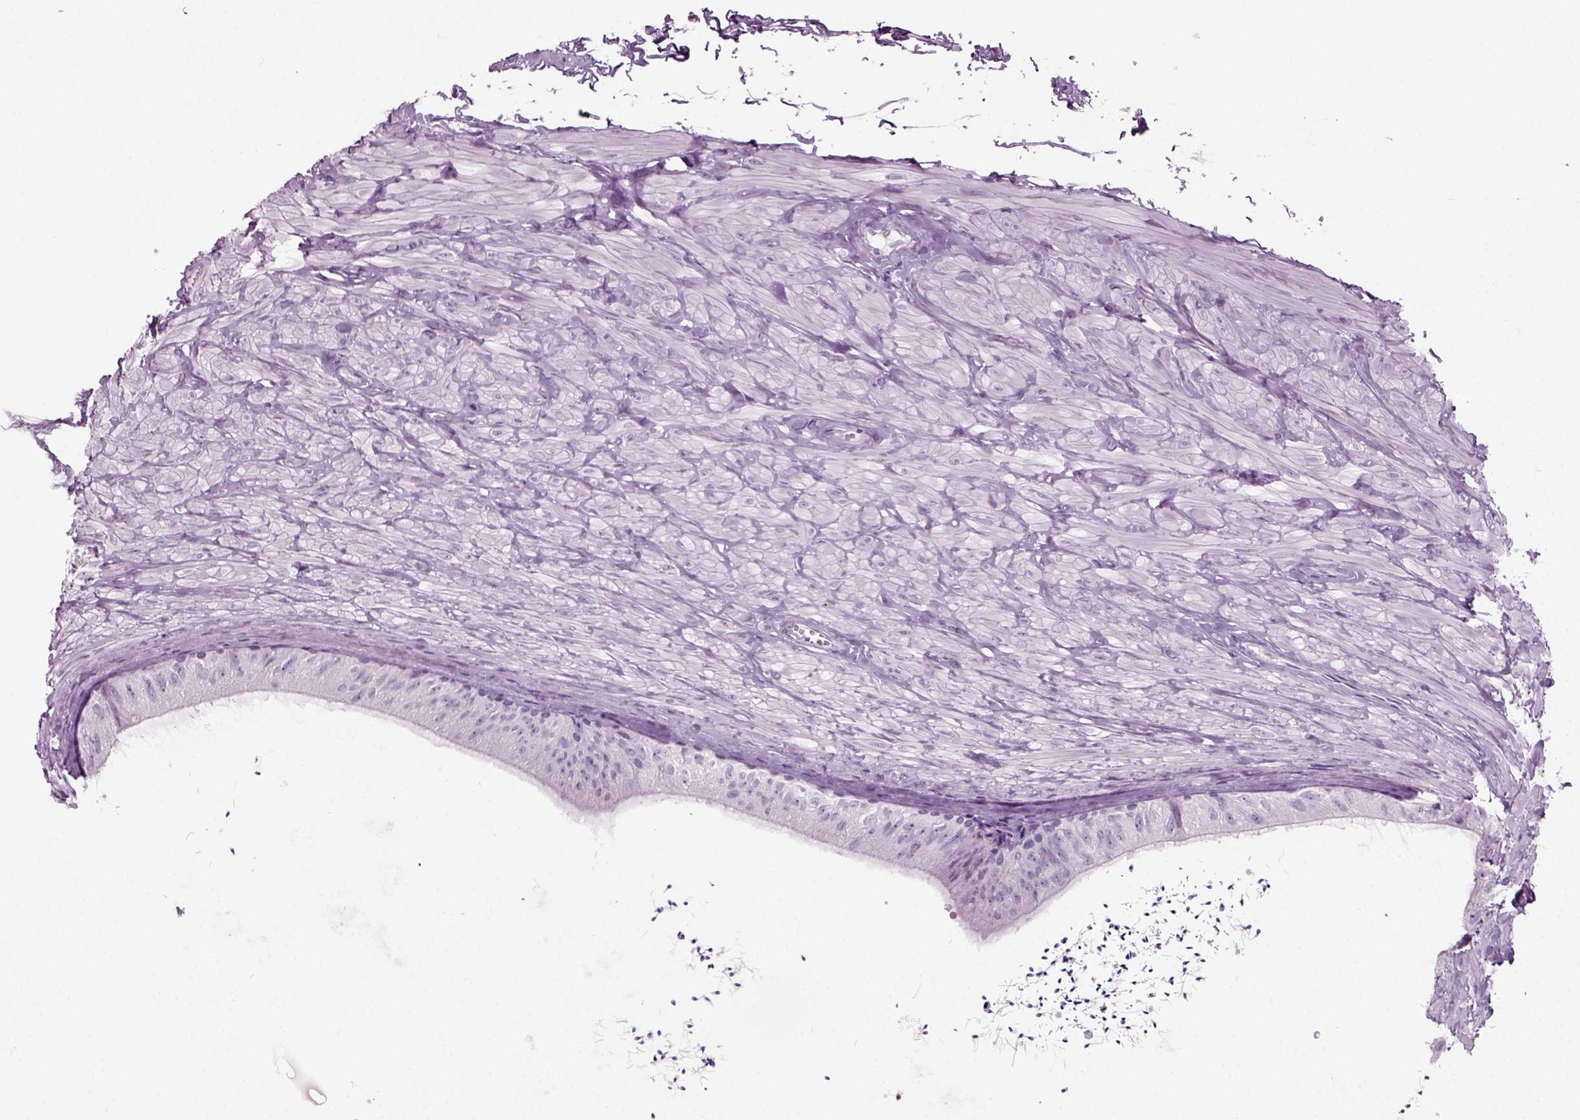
{"staining": {"intensity": "negative", "quantity": "none", "location": "none"}, "tissue": "epididymis", "cell_type": "Glandular cells", "image_type": "normal", "snomed": [{"axis": "morphology", "description": "Normal tissue, NOS"}, {"axis": "topography", "description": "Epididymis"}], "caption": "Immunohistochemistry of normal human epididymis shows no positivity in glandular cells.", "gene": "PRLH", "patient": {"sex": "male", "age": 32}}